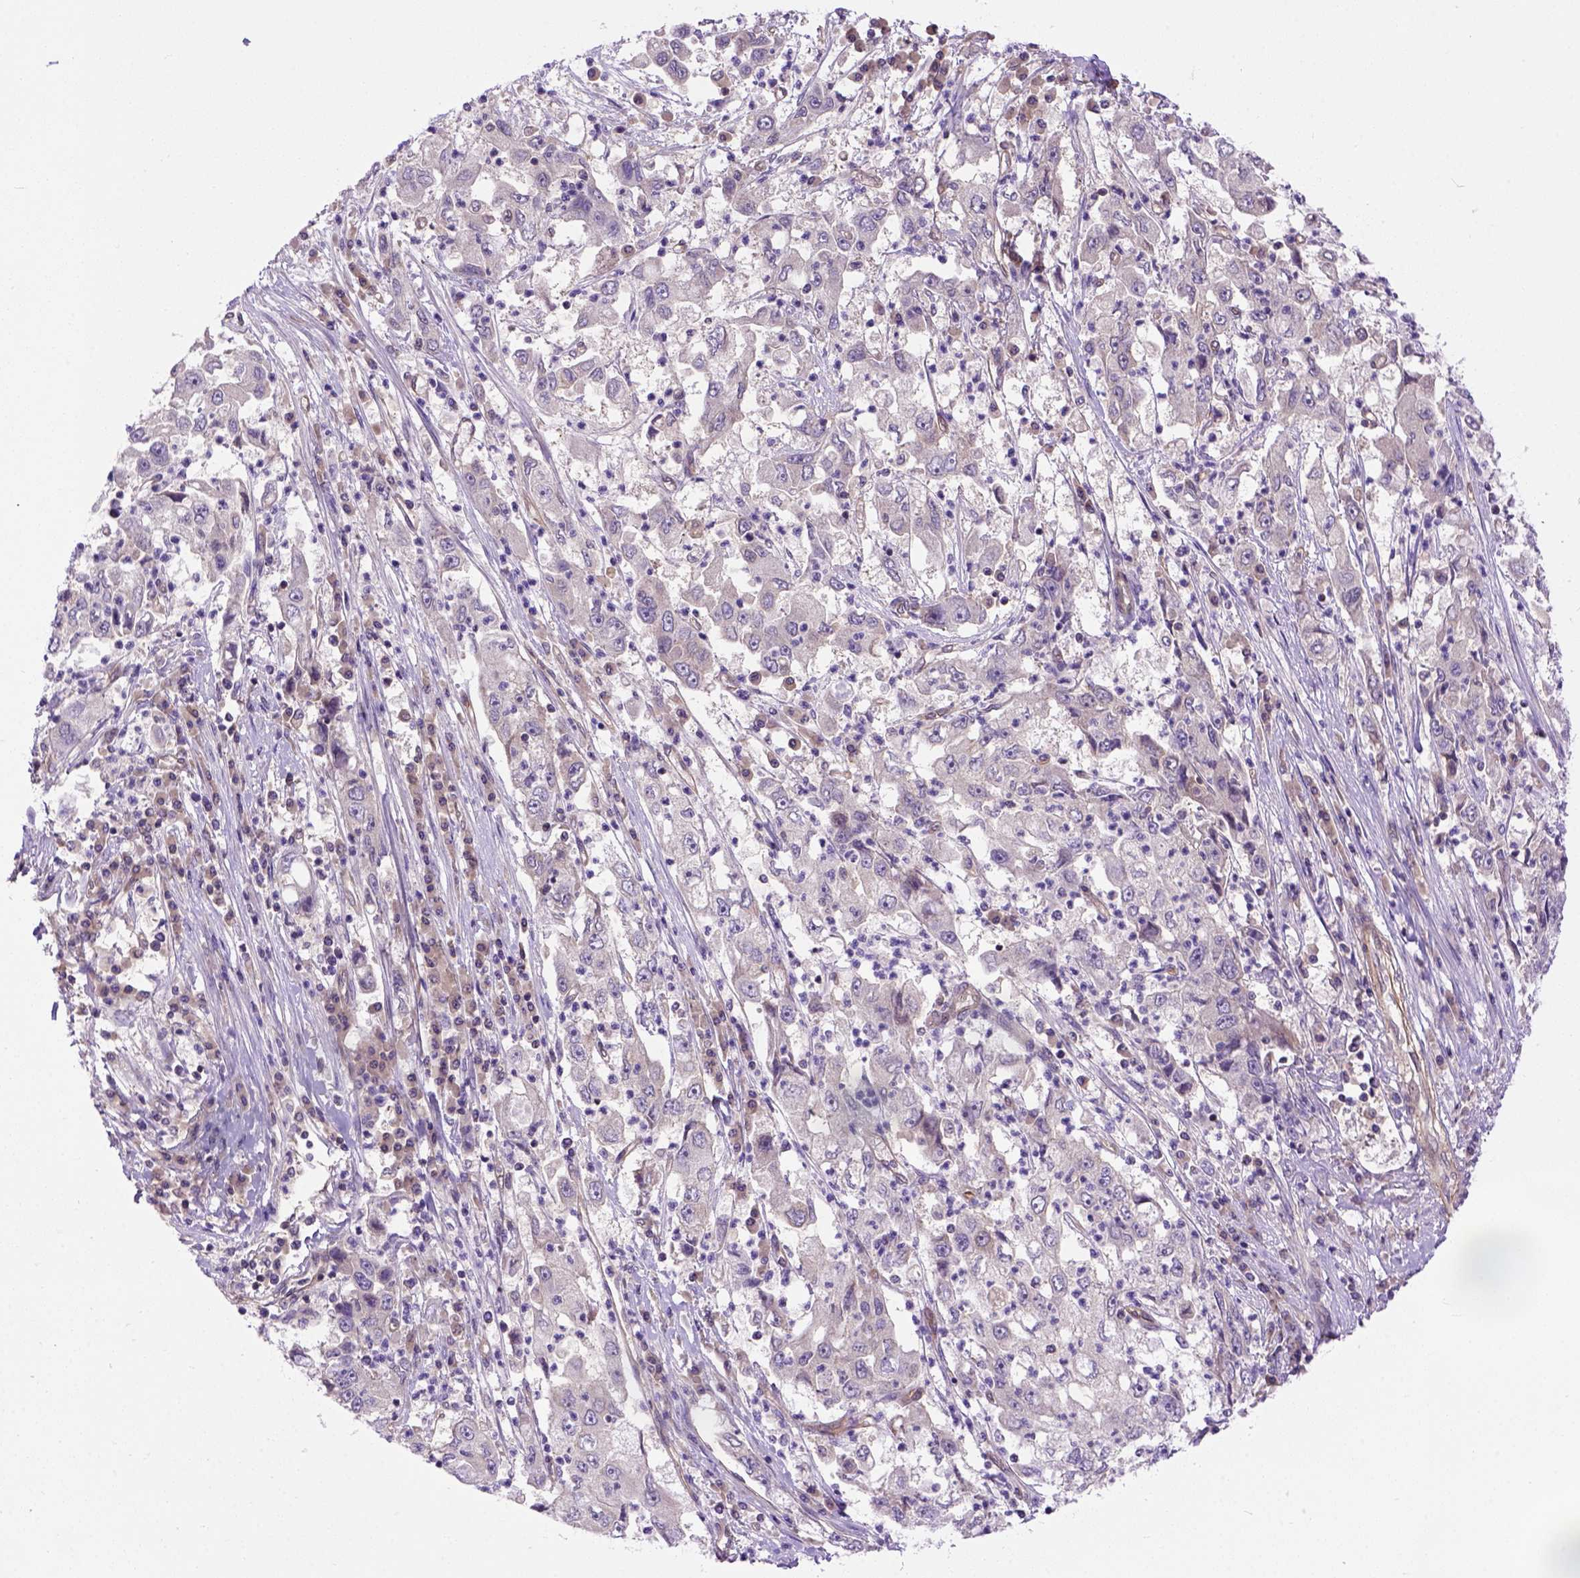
{"staining": {"intensity": "negative", "quantity": "none", "location": "none"}, "tissue": "cervical cancer", "cell_type": "Tumor cells", "image_type": "cancer", "snomed": [{"axis": "morphology", "description": "Squamous cell carcinoma, NOS"}, {"axis": "topography", "description": "Cervix"}], "caption": "This is a image of immunohistochemistry (IHC) staining of cervical squamous cell carcinoma, which shows no staining in tumor cells.", "gene": "CASKIN2", "patient": {"sex": "female", "age": 36}}